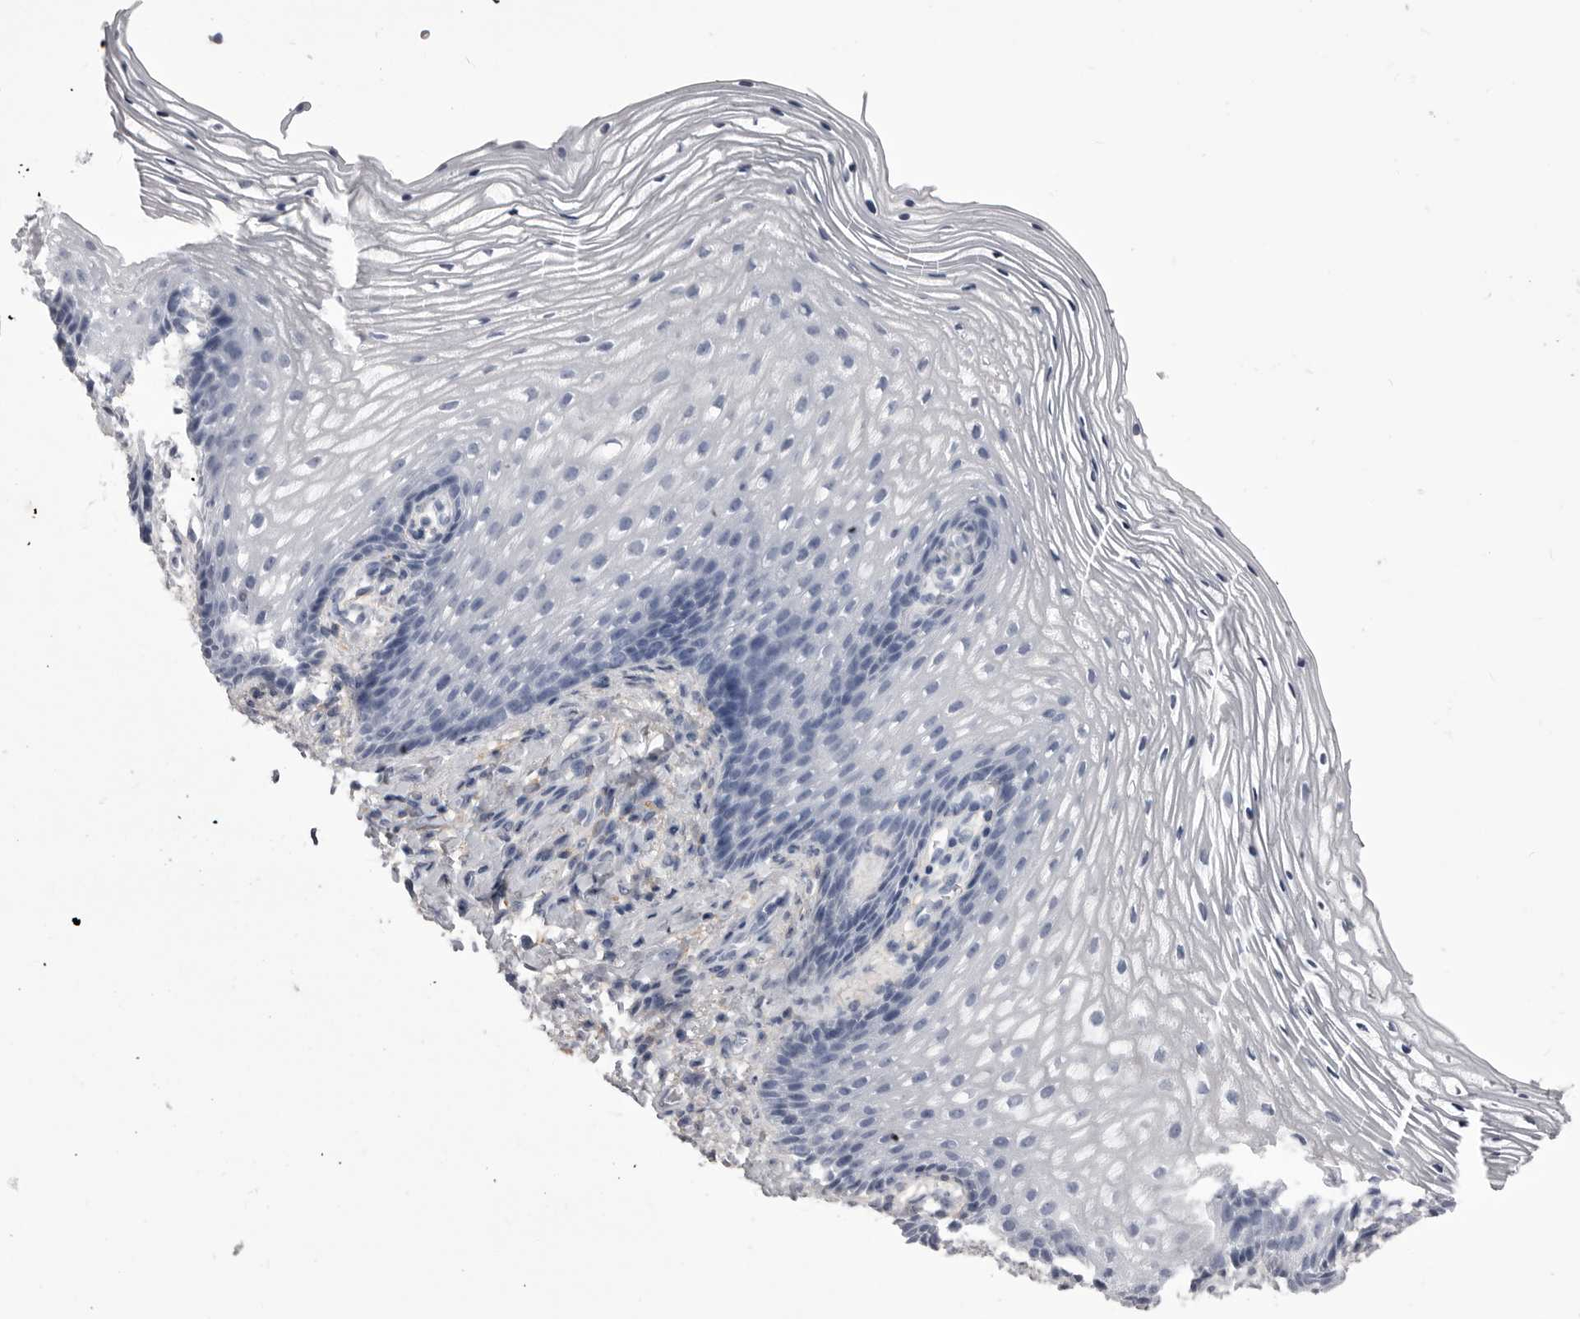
{"staining": {"intensity": "negative", "quantity": "none", "location": "none"}, "tissue": "vagina", "cell_type": "Squamous epithelial cells", "image_type": "normal", "snomed": [{"axis": "morphology", "description": "Normal tissue, NOS"}, {"axis": "topography", "description": "Vagina"}], "caption": "The micrograph displays no staining of squamous epithelial cells in normal vagina. (Brightfield microscopy of DAB (3,3'-diaminobenzidine) IHC at high magnification).", "gene": "ANK2", "patient": {"sex": "female", "age": 60}}